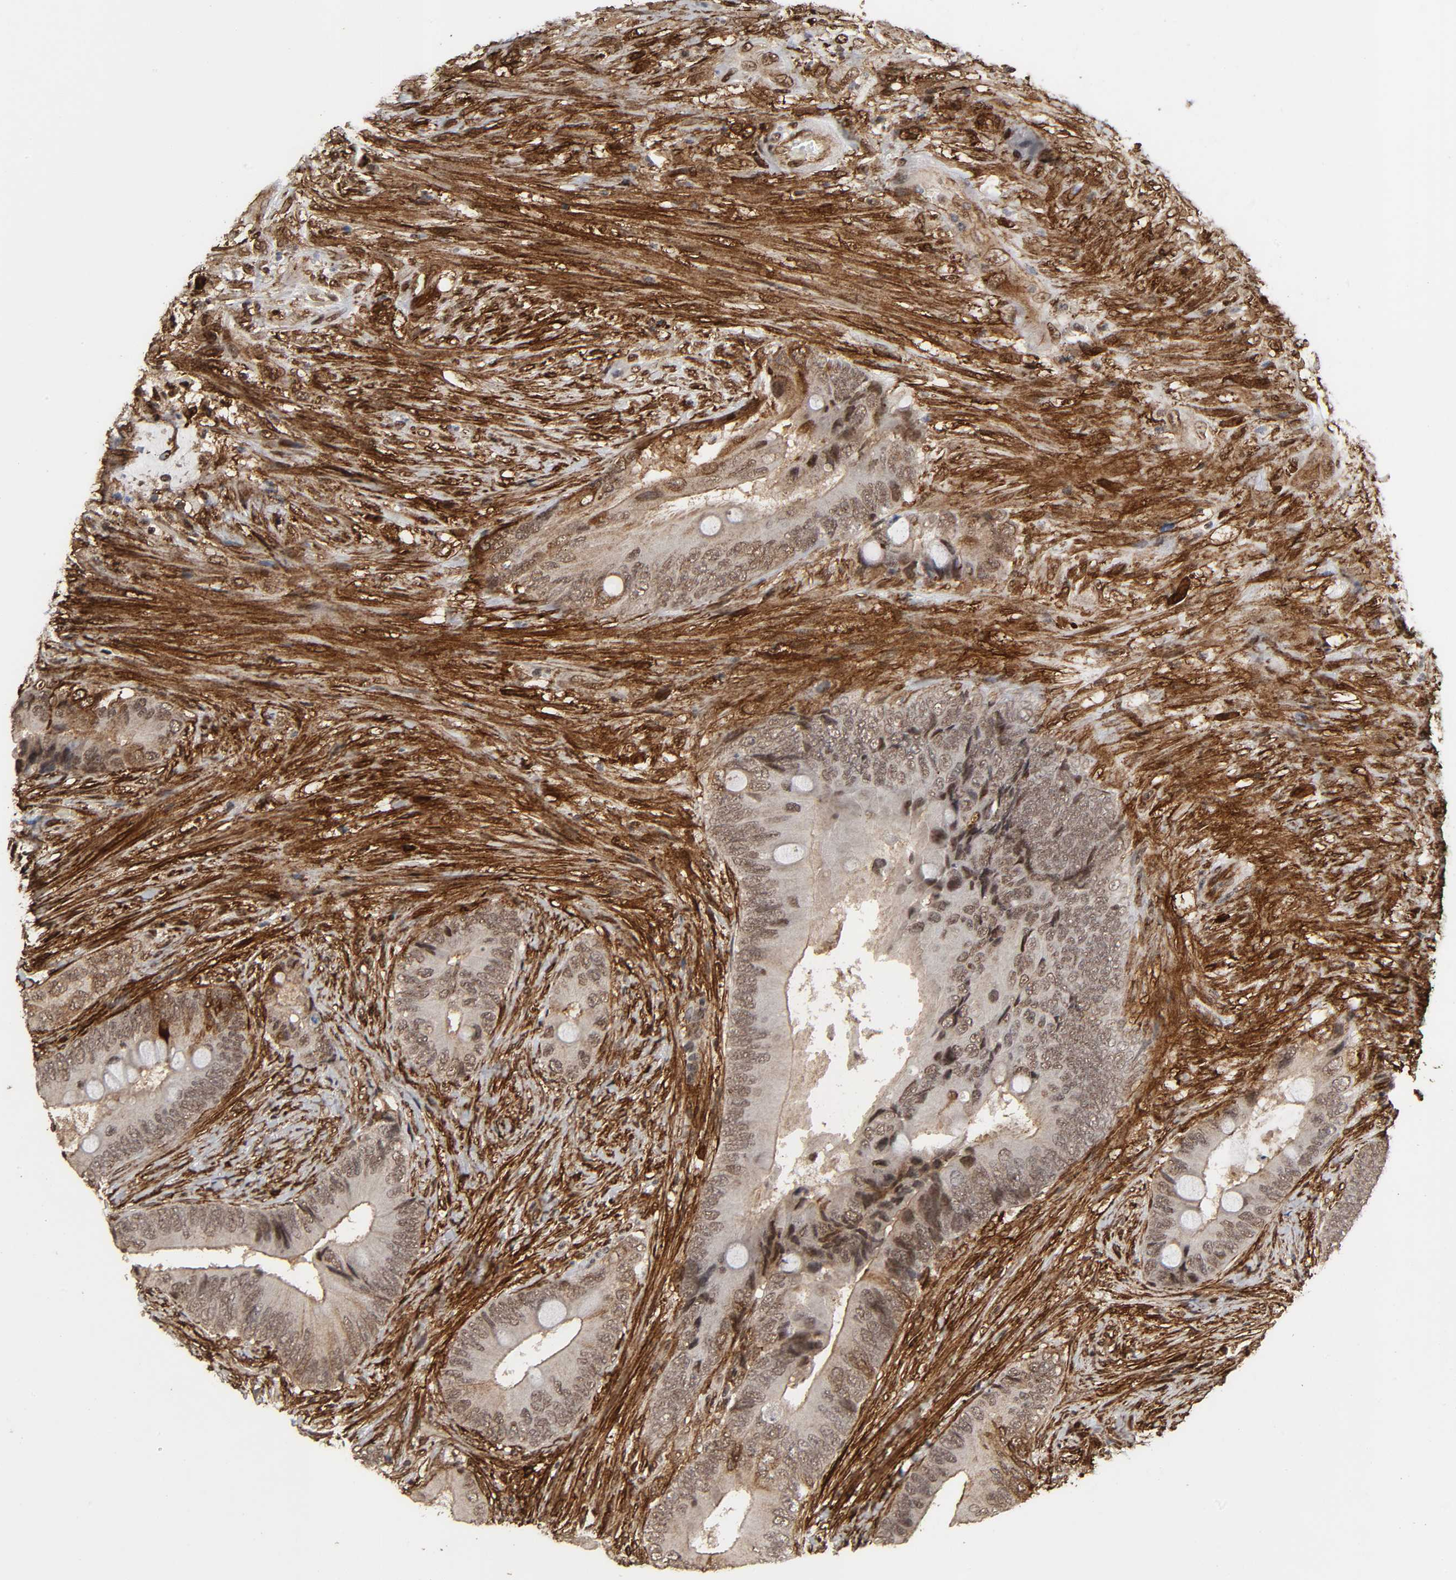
{"staining": {"intensity": "moderate", "quantity": "25%-75%", "location": "cytoplasmic/membranous,nuclear"}, "tissue": "colorectal cancer", "cell_type": "Tumor cells", "image_type": "cancer", "snomed": [{"axis": "morphology", "description": "Adenocarcinoma, NOS"}, {"axis": "topography", "description": "Rectum"}], "caption": "Human colorectal cancer (adenocarcinoma) stained for a protein (brown) shows moderate cytoplasmic/membranous and nuclear positive positivity in about 25%-75% of tumor cells.", "gene": "AHNAK2", "patient": {"sex": "female", "age": 77}}